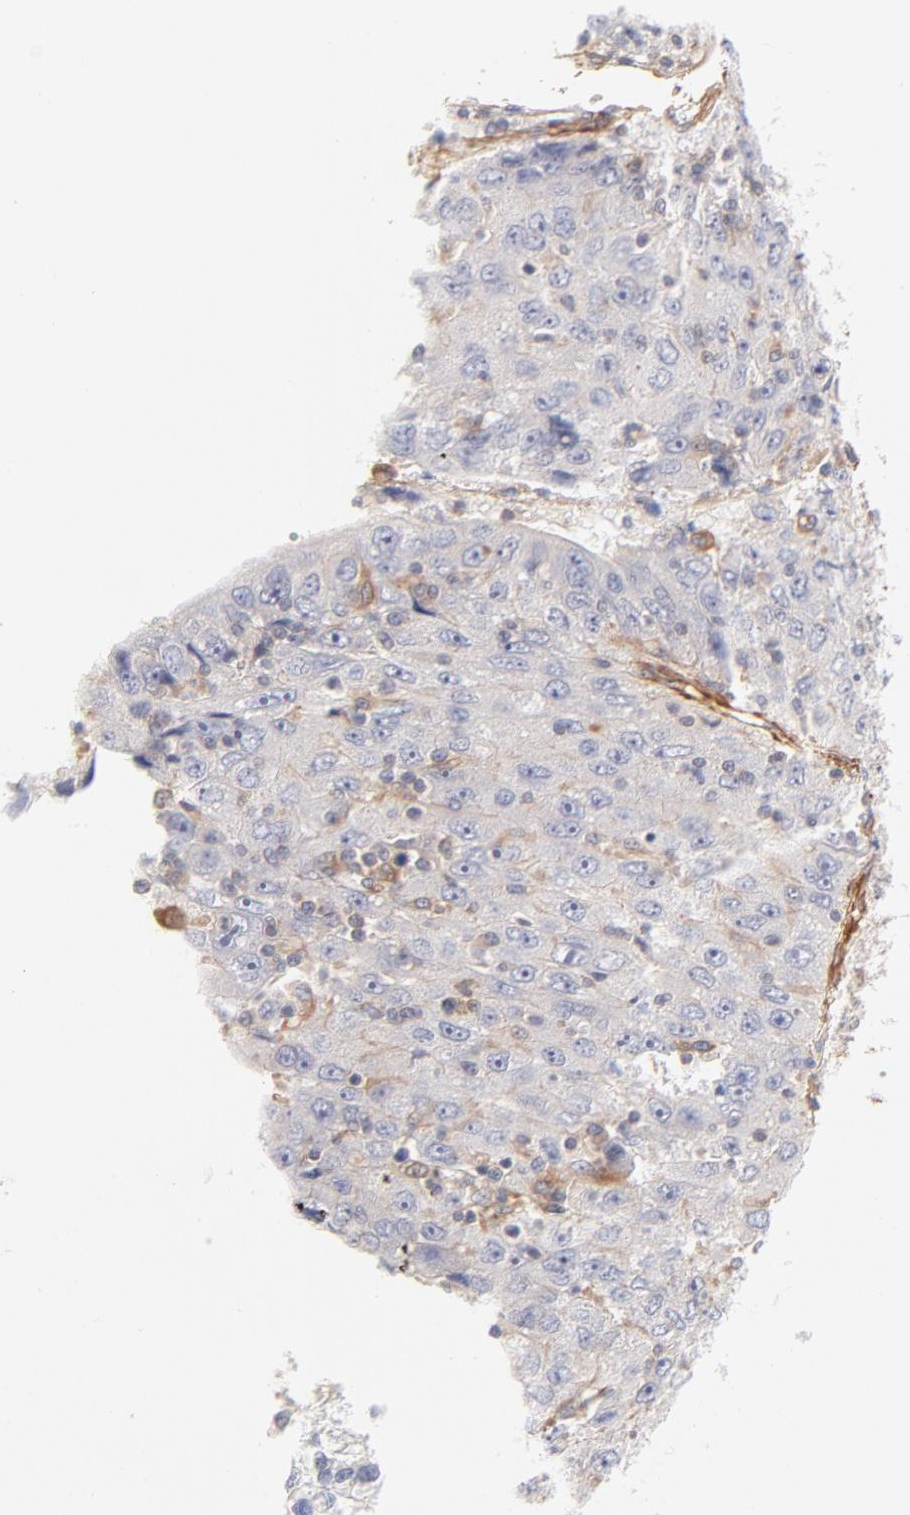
{"staining": {"intensity": "weak", "quantity": "<25%", "location": "cytoplasmic/membranous"}, "tissue": "liver cancer", "cell_type": "Tumor cells", "image_type": "cancer", "snomed": [{"axis": "morphology", "description": "Carcinoma, Hepatocellular, NOS"}, {"axis": "topography", "description": "Liver"}], "caption": "This is a micrograph of immunohistochemistry staining of liver cancer, which shows no positivity in tumor cells.", "gene": "LDLRAP1", "patient": {"sex": "male", "age": 49}}